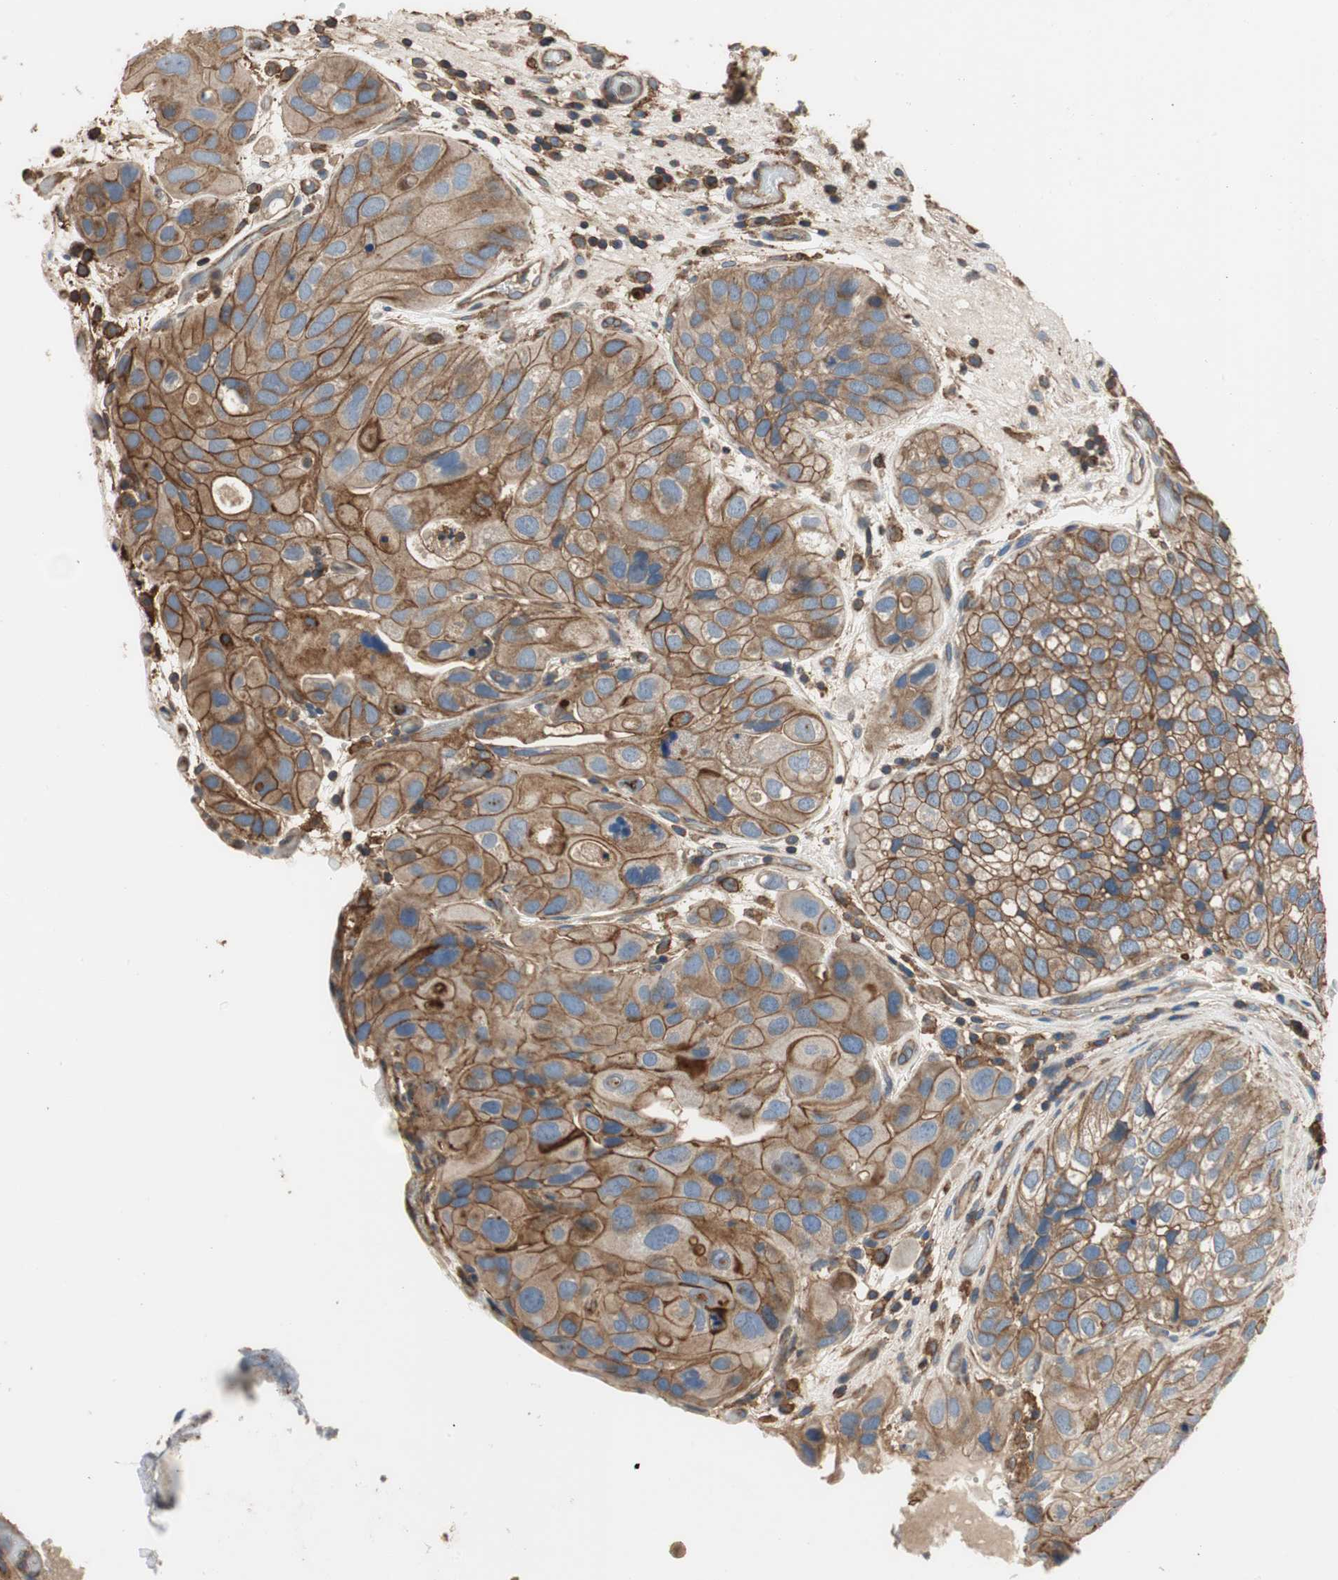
{"staining": {"intensity": "strong", "quantity": ">75%", "location": "cytoplasmic/membranous"}, "tissue": "urothelial cancer", "cell_type": "Tumor cells", "image_type": "cancer", "snomed": [{"axis": "morphology", "description": "Urothelial carcinoma, High grade"}, {"axis": "topography", "description": "Urinary bladder"}], "caption": "Urothelial carcinoma (high-grade) stained with a brown dye shows strong cytoplasmic/membranous positive staining in approximately >75% of tumor cells.", "gene": "IL1RL1", "patient": {"sex": "female", "age": 64}}